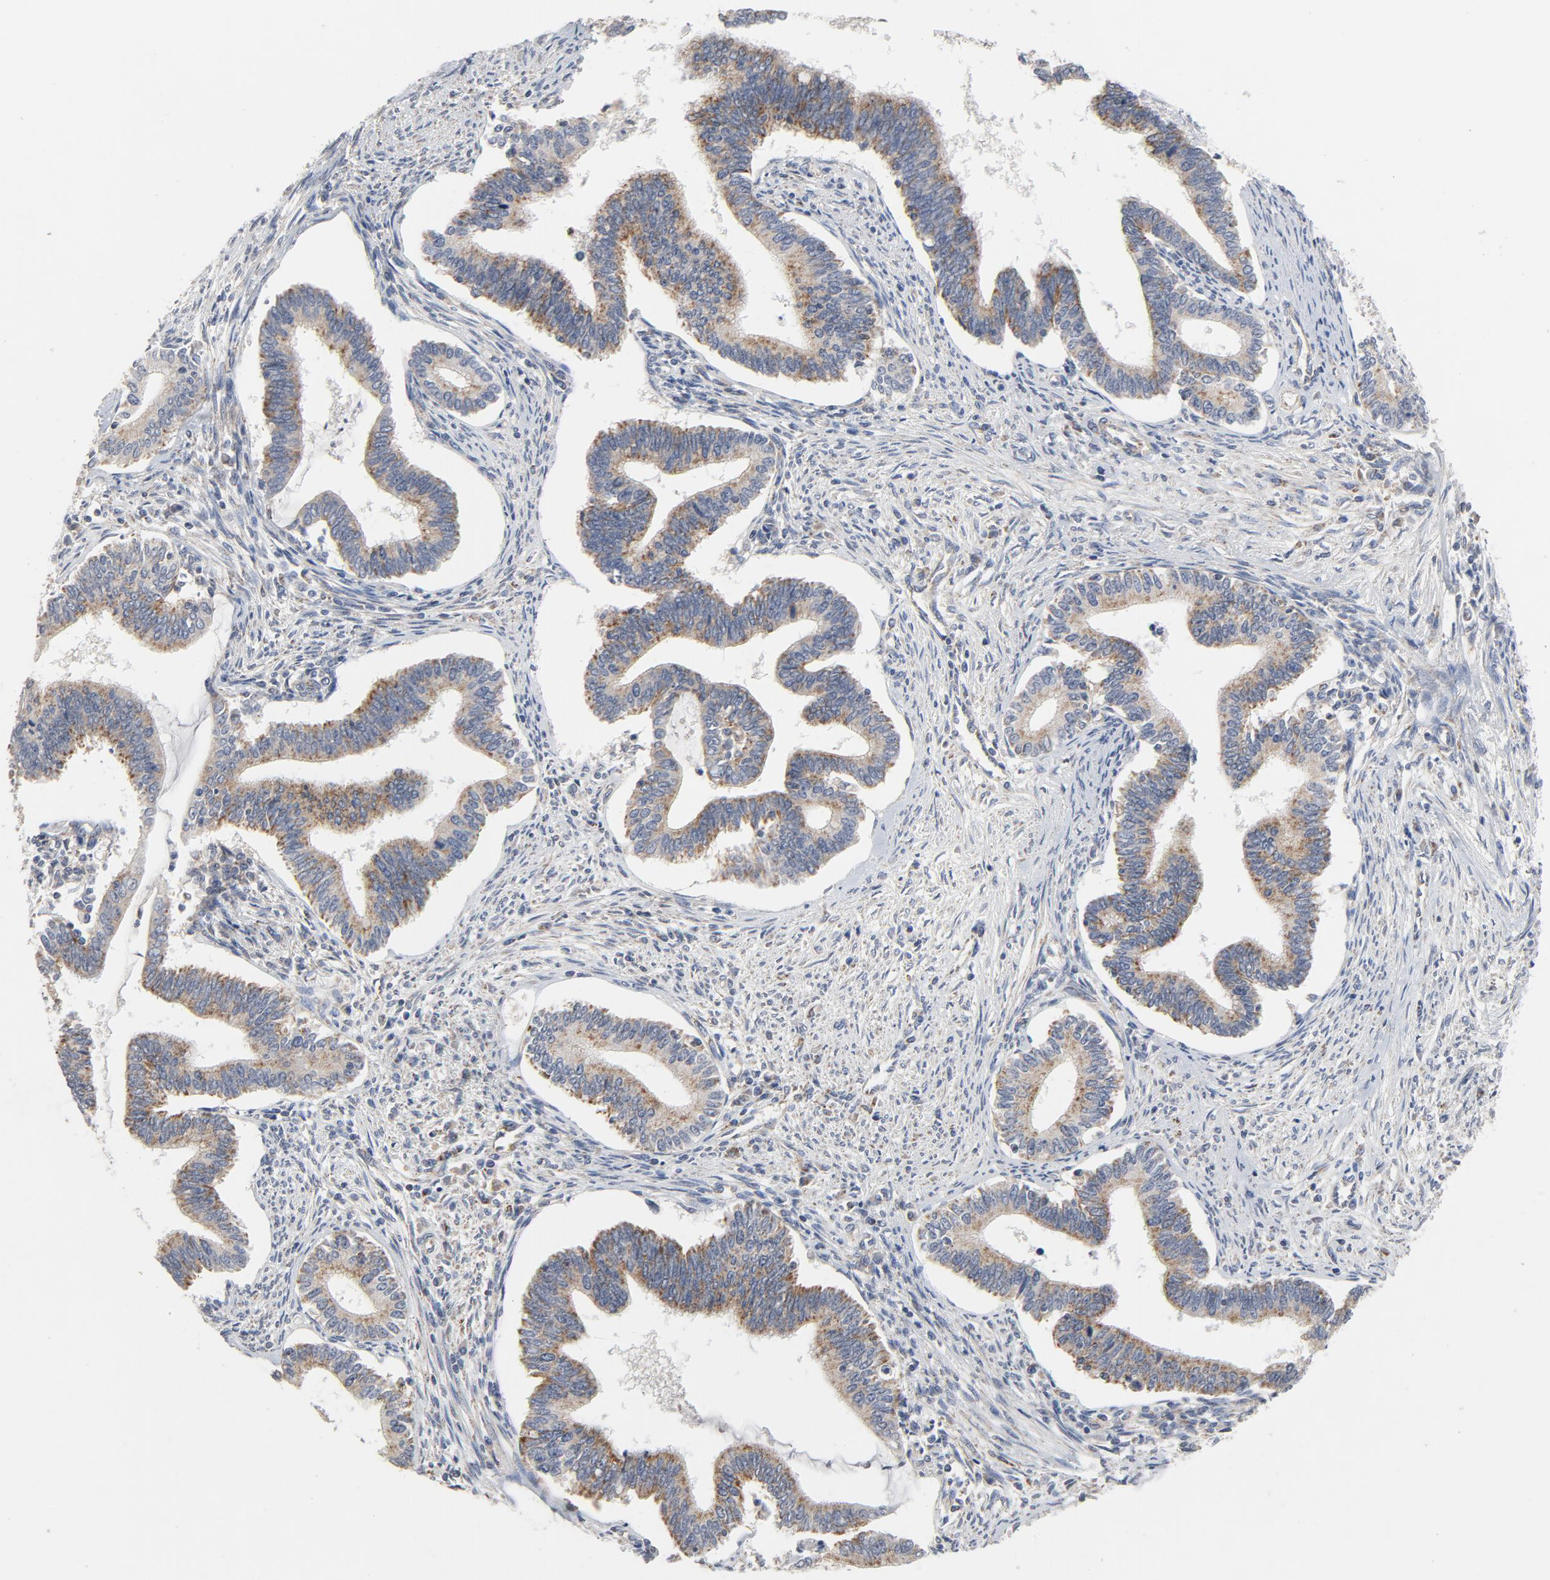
{"staining": {"intensity": "moderate", "quantity": ">75%", "location": "cytoplasmic/membranous"}, "tissue": "cervical cancer", "cell_type": "Tumor cells", "image_type": "cancer", "snomed": [{"axis": "morphology", "description": "Adenocarcinoma, NOS"}, {"axis": "topography", "description": "Cervix"}], "caption": "Immunohistochemical staining of human cervical adenocarcinoma shows medium levels of moderate cytoplasmic/membranous expression in about >75% of tumor cells.", "gene": "C14orf119", "patient": {"sex": "female", "age": 36}}